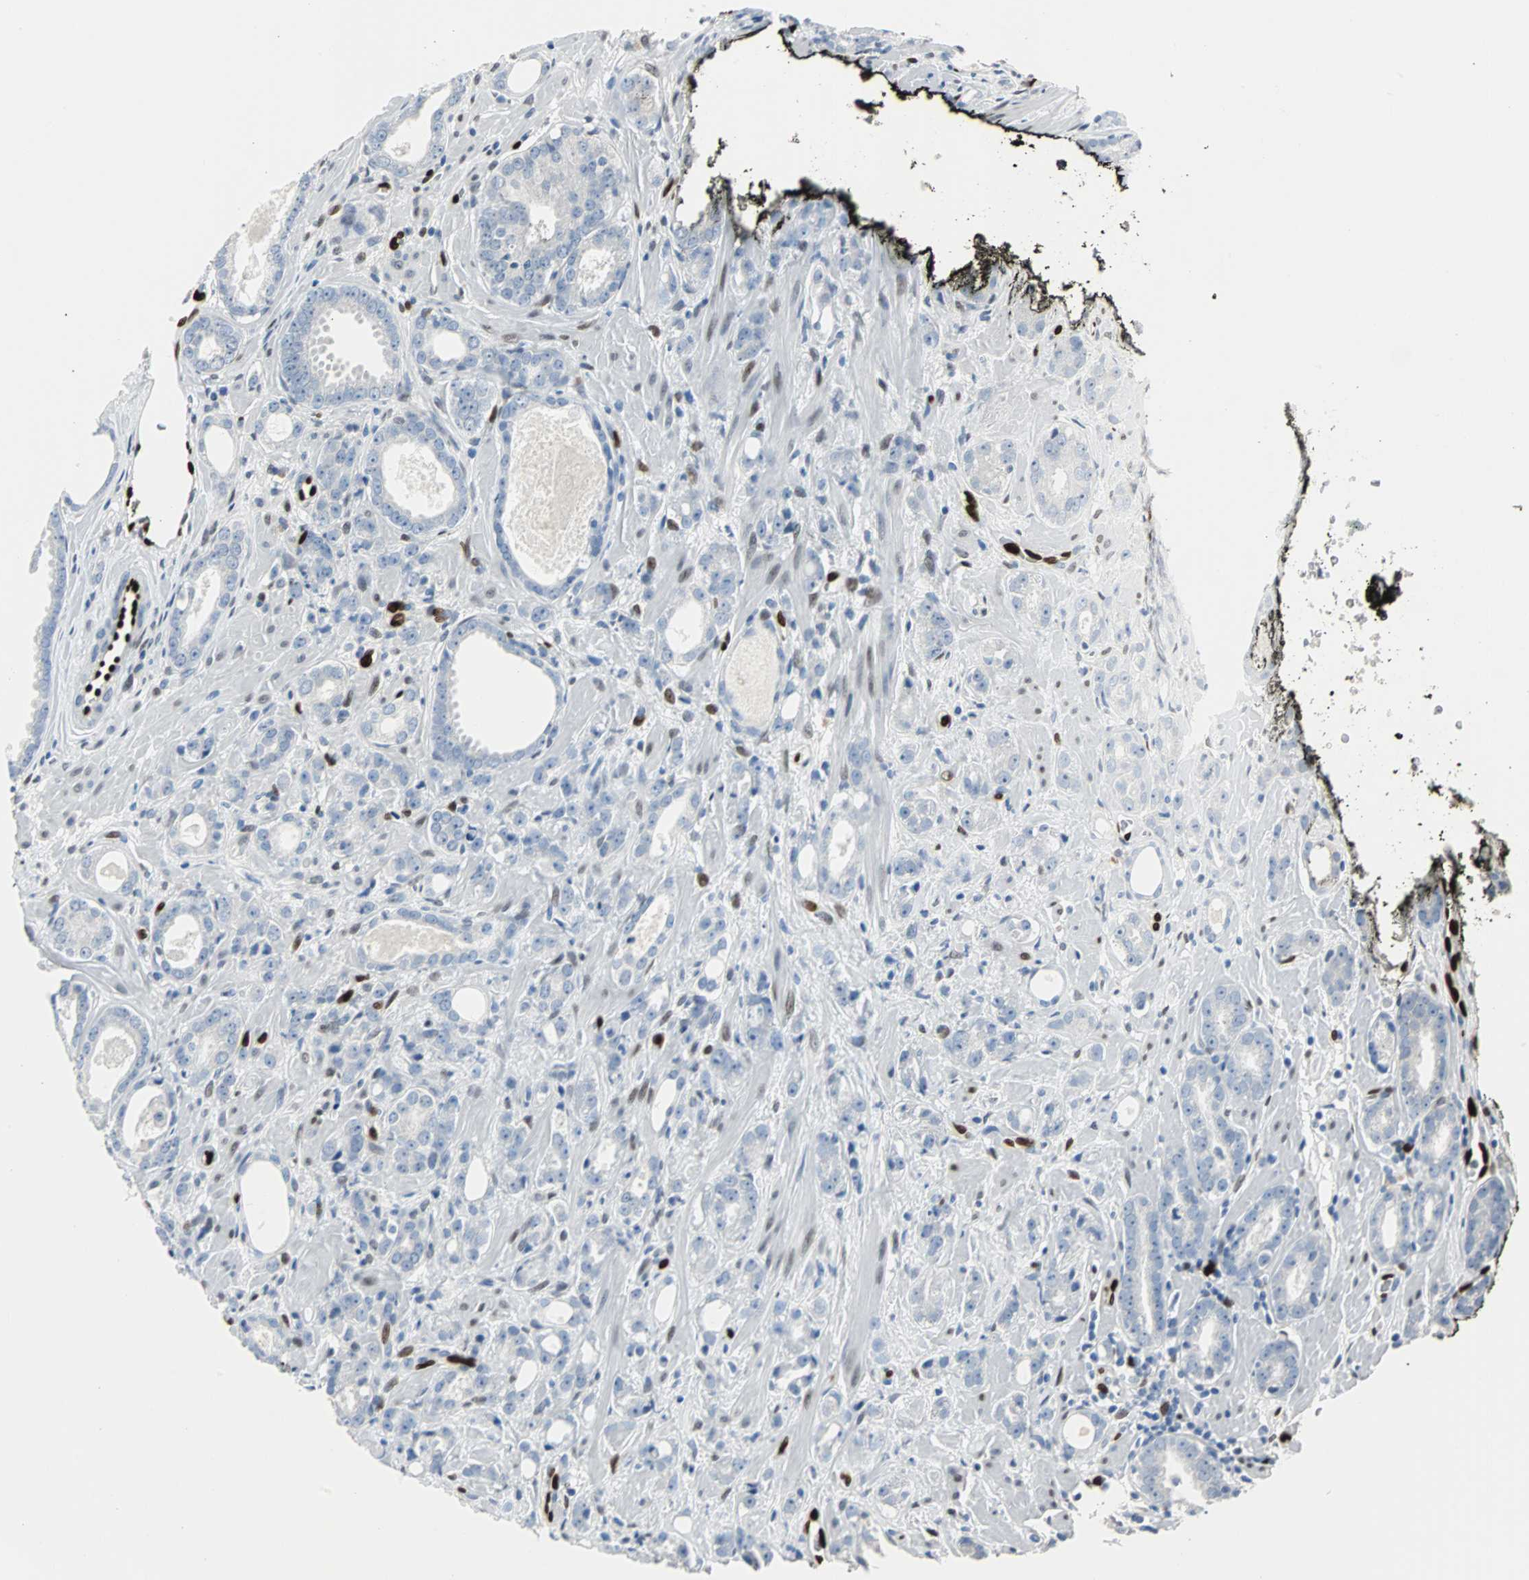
{"staining": {"intensity": "negative", "quantity": "none", "location": "none"}, "tissue": "prostate cancer", "cell_type": "Tumor cells", "image_type": "cancer", "snomed": [{"axis": "morphology", "description": "Adenocarcinoma, Low grade"}, {"axis": "topography", "description": "Prostate"}], "caption": "Low-grade adenocarcinoma (prostate) stained for a protein using immunohistochemistry (IHC) reveals no positivity tumor cells.", "gene": "IL33", "patient": {"sex": "male", "age": 57}}